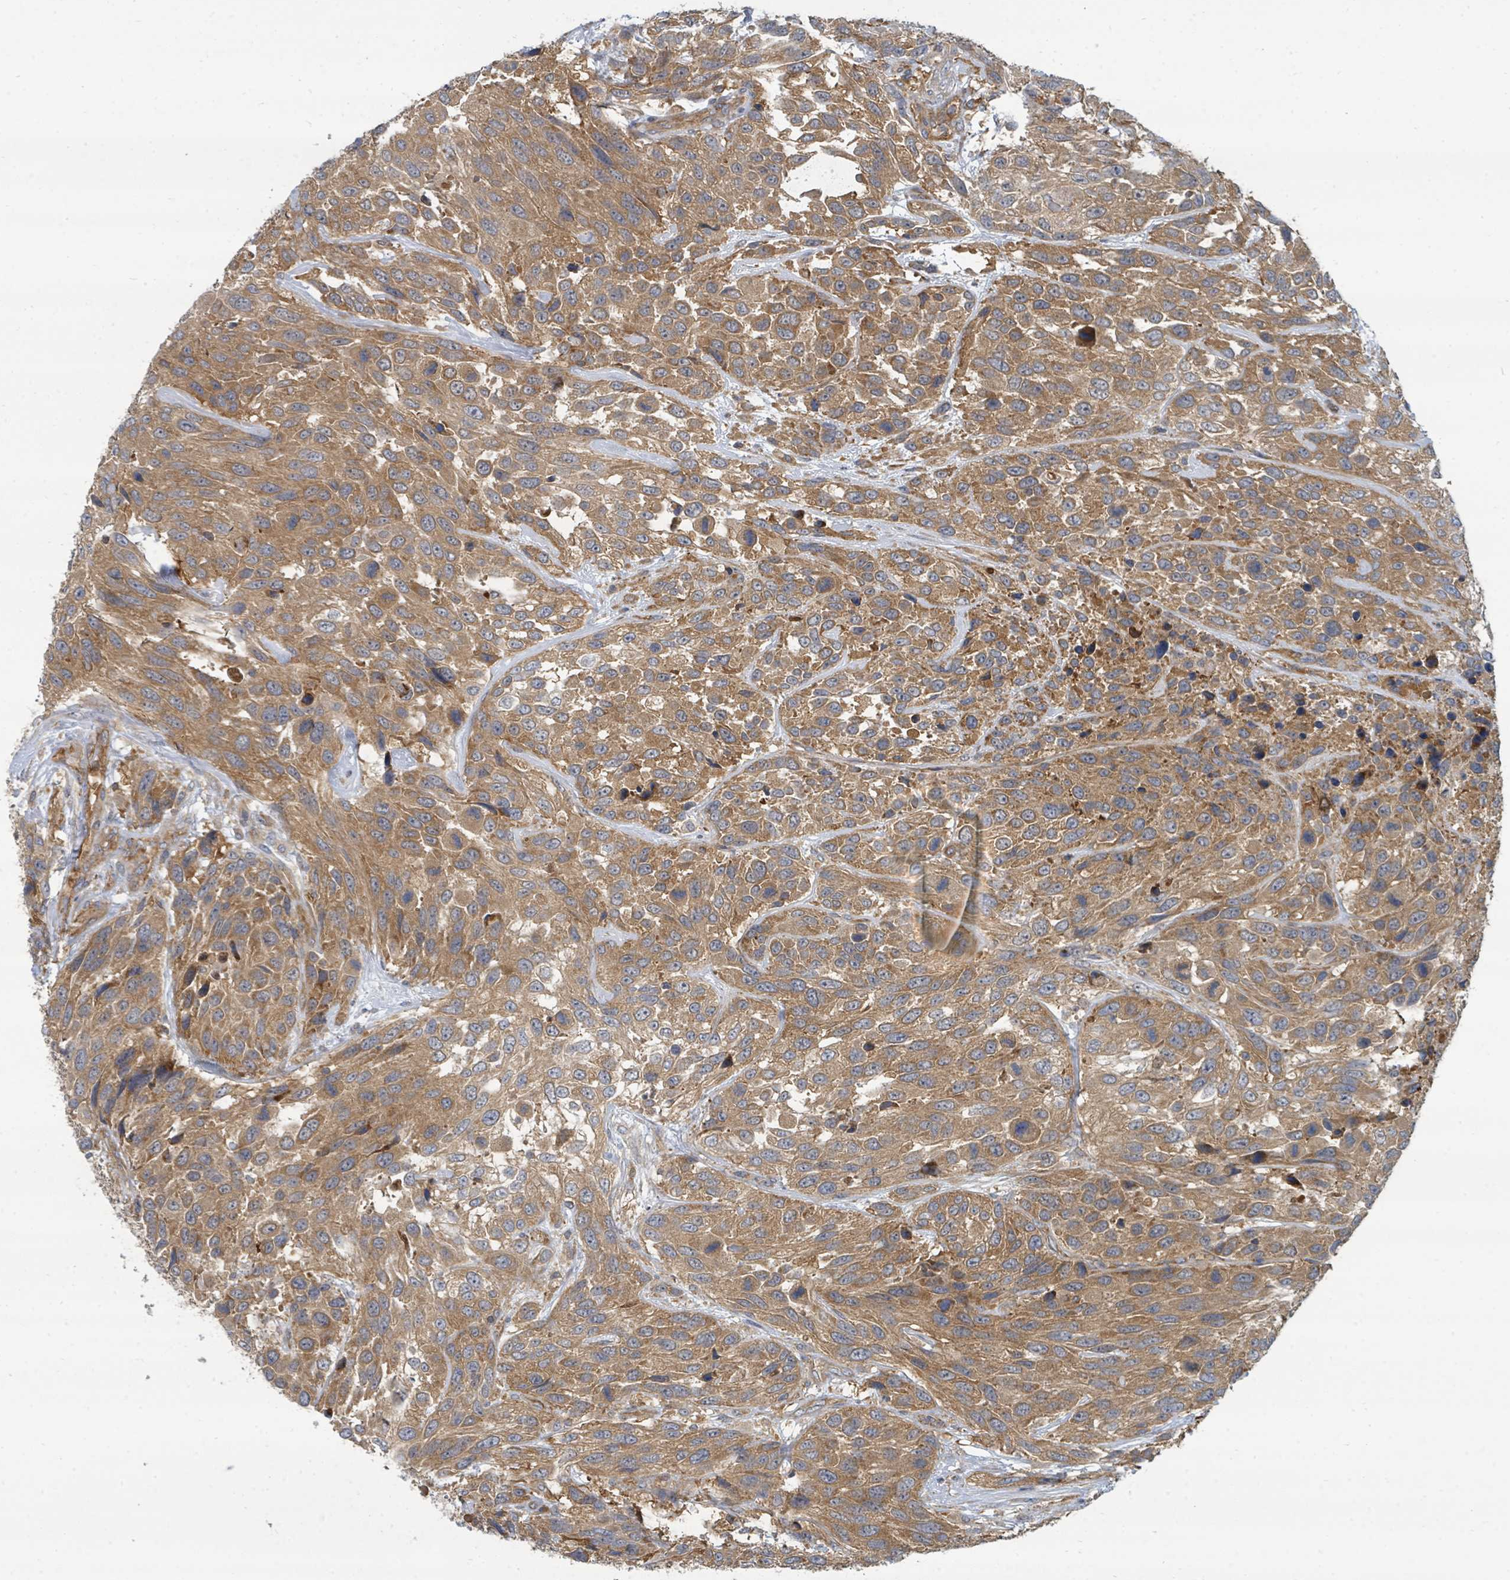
{"staining": {"intensity": "moderate", "quantity": ">75%", "location": "cytoplasmic/membranous"}, "tissue": "urothelial cancer", "cell_type": "Tumor cells", "image_type": "cancer", "snomed": [{"axis": "morphology", "description": "Urothelial carcinoma, High grade"}, {"axis": "topography", "description": "Urinary bladder"}], "caption": "An image of human urothelial cancer stained for a protein reveals moderate cytoplasmic/membranous brown staining in tumor cells. Ihc stains the protein in brown and the nuclei are stained blue.", "gene": "BOLA2B", "patient": {"sex": "female", "age": 70}}